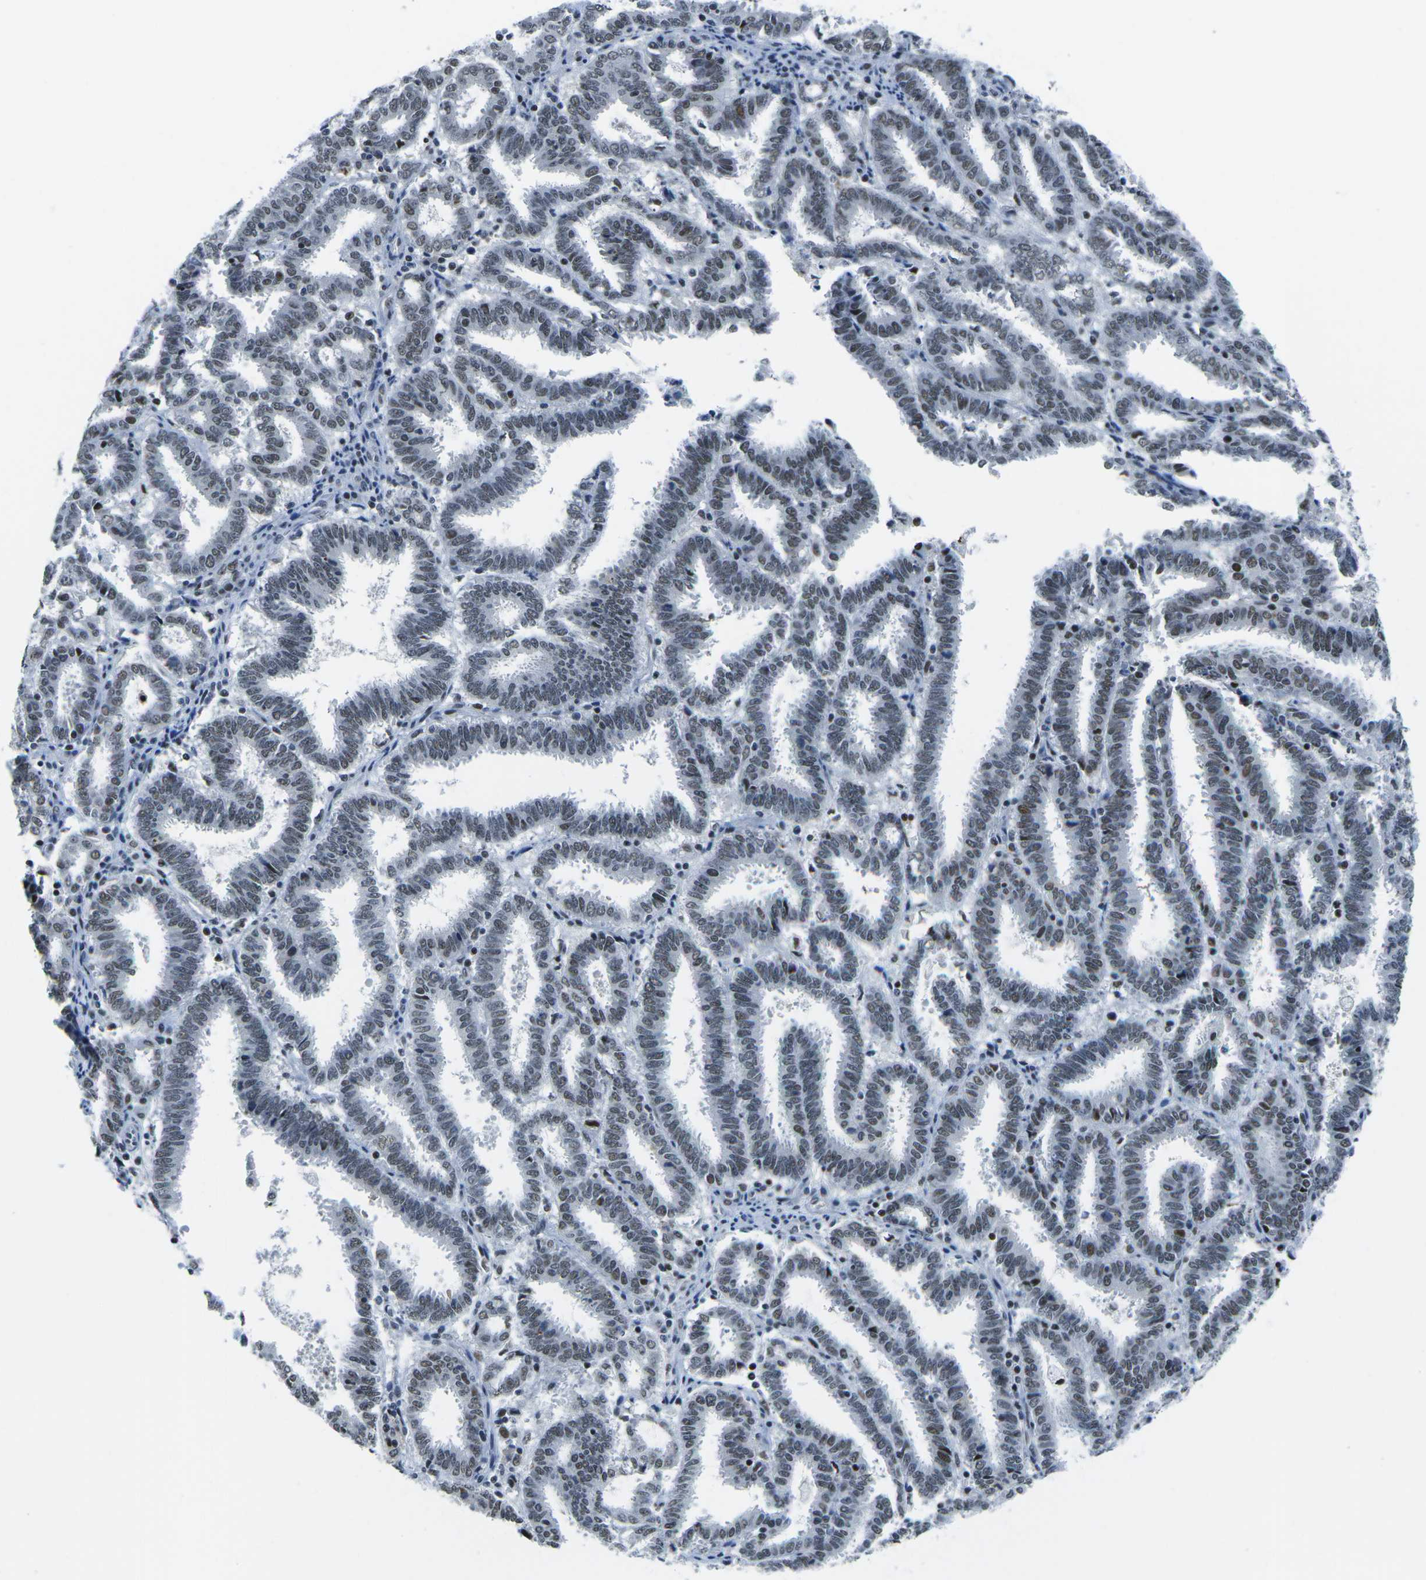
{"staining": {"intensity": "weak", "quantity": "25%-75%", "location": "nuclear"}, "tissue": "endometrial cancer", "cell_type": "Tumor cells", "image_type": "cancer", "snomed": [{"axis": "morphology", "description": "Adenocarcinoma, NOS"}, {"axis": "topography", "description": "Uterus"}], "caption": "Immunohistochemistry image of human endometrial cancer (adenocarcinoma) stained for a protein (brown), which exhibits low levels of weak nuclear staining in approximately 25%-75% of tumor cells.", "gene": "PRPF8", "patient": {"sex": "female", "age": 83}}